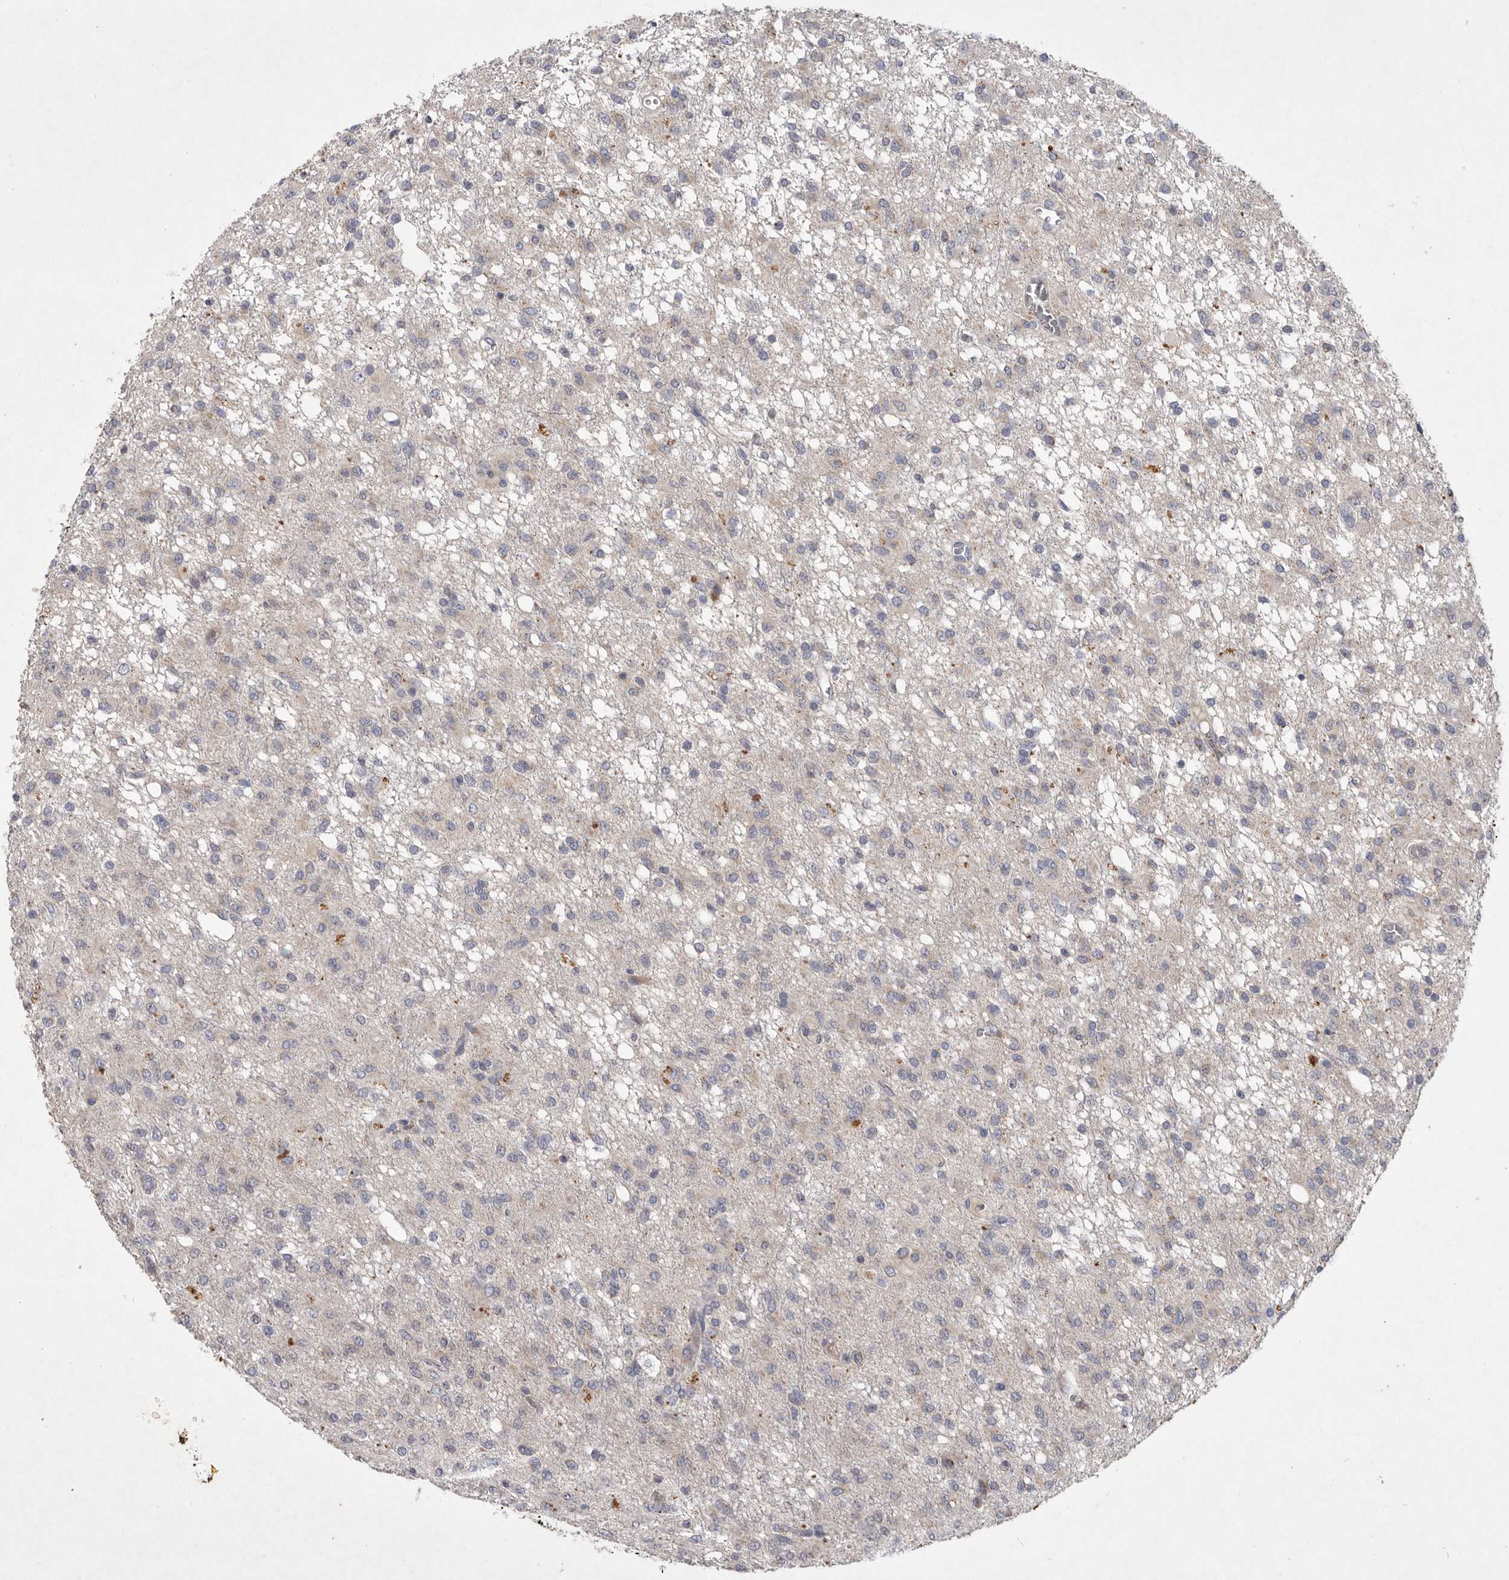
{"staining": {"intensity": "negative", "quantity": "none", "location": "none"}, "tissue": "glioma", "cell_type": "Tumor cells", "image_type": "cancer", "snomed": [{"axis": "morphology", "description": "Glioma, malignant, High grade"}, {"axis": "topography", "description": "Brain"}], "caption": "The image shows no significant positivity in tumor cells of glioma.", "gene": "TNFSF14", "patient": {"sex": "female", "age": 59}}